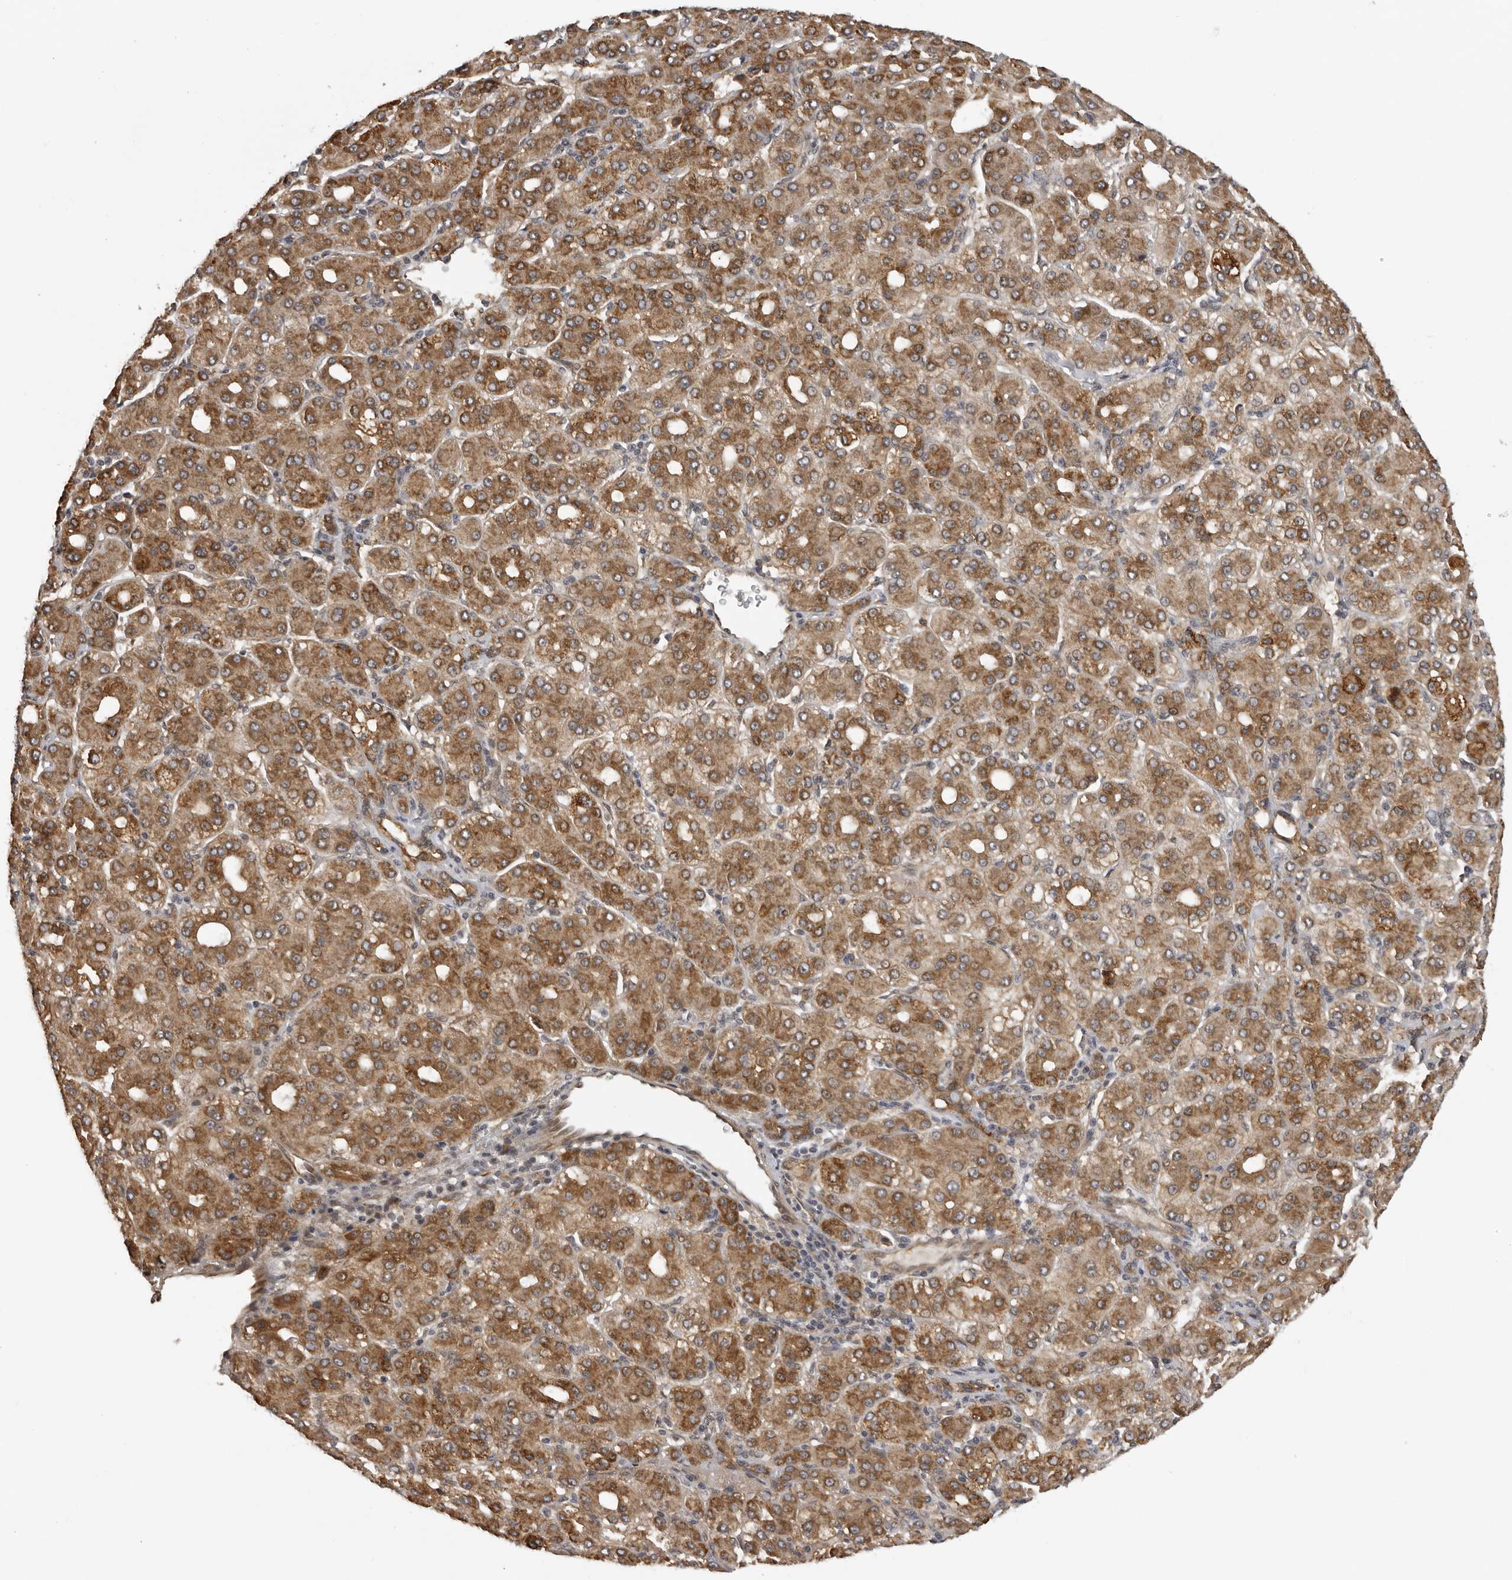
{"staining": {"intensity": "strong", "quantity": ">75%", "location": "cytoplasmic/membranous"}, "tissue": "liver cancer", "cell_type": "Tumor cells", "image_type": "cancer", "snomed": [{"axis": "morphology", "description": "Carcinoma, Hepatocellular, NOS"}, {"axis": "topography", "description": "Liver"}], "caption": "Liver cancer (hepatocellular carcinoma) tissue demonstrates strong cytoplasmic/membranous expression in about >75% of tumor cells, visualized by immunohistochemistry.", "gene": "DNAH14", "patient": {"sex": "male", "age": 65}}